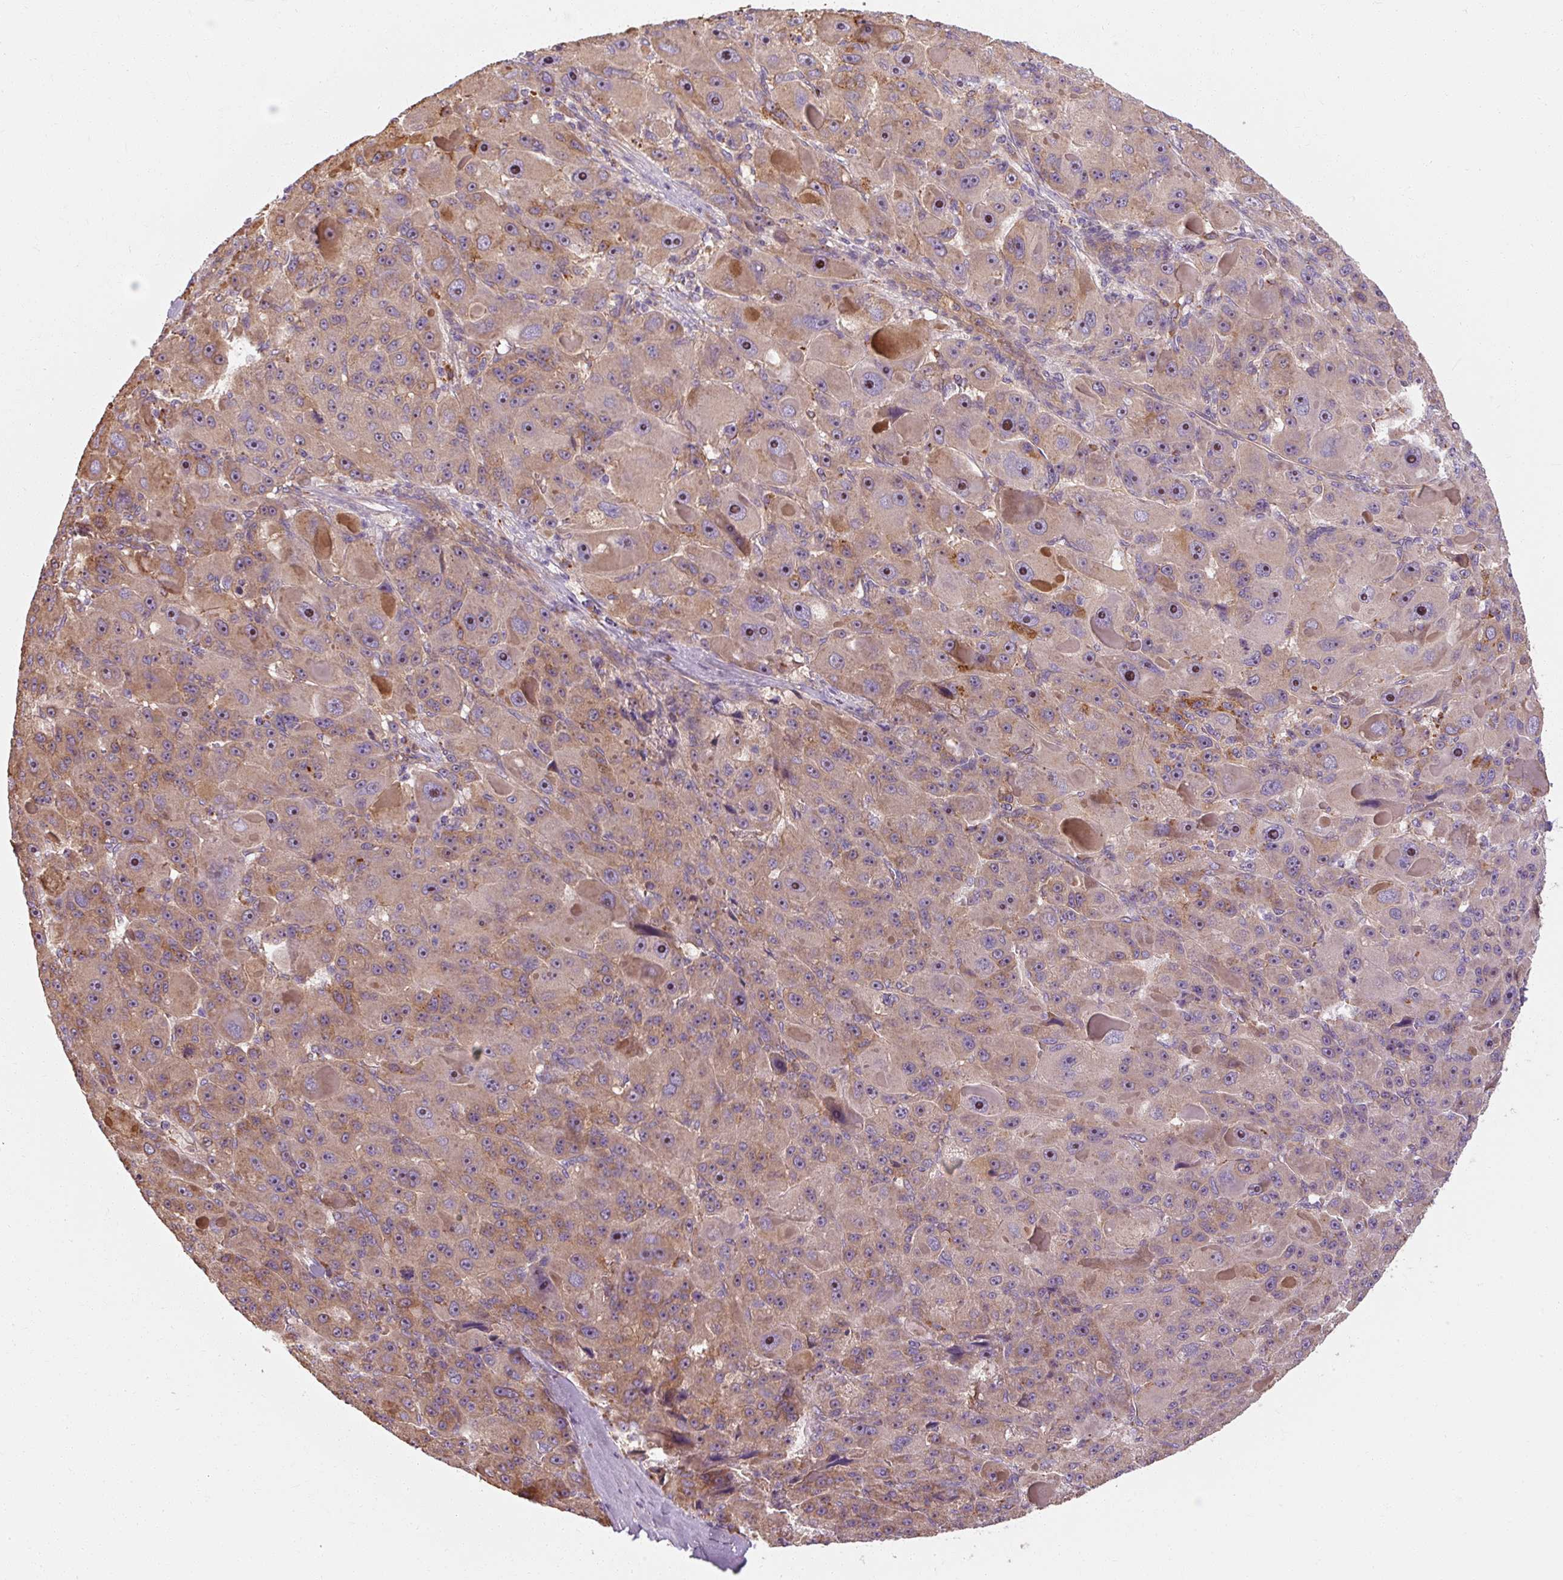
{"staining": {"intensity": "moderate", "quantity": ">75%", "location": "cytoplasmic/membranous"}, "tissue": "liver cancer", "cell_type": "Tumor cells", "image_type": "cancer", "snomed": [{"axis": "morphology", "description": "Carcinoma, Hepatocellular, NOS"}, {"axis": "topography", "description": "Liver"}], "caption": "The photomicrograph reveals immunohistochemical staining of liver hepatocellular carcinoma. There is moderate cytoplasmic/membranous staining is seen in approximately >75% of tumor cells.", "gene": "TBC1D4", "patient": {"sex": "male", "age": 76}}